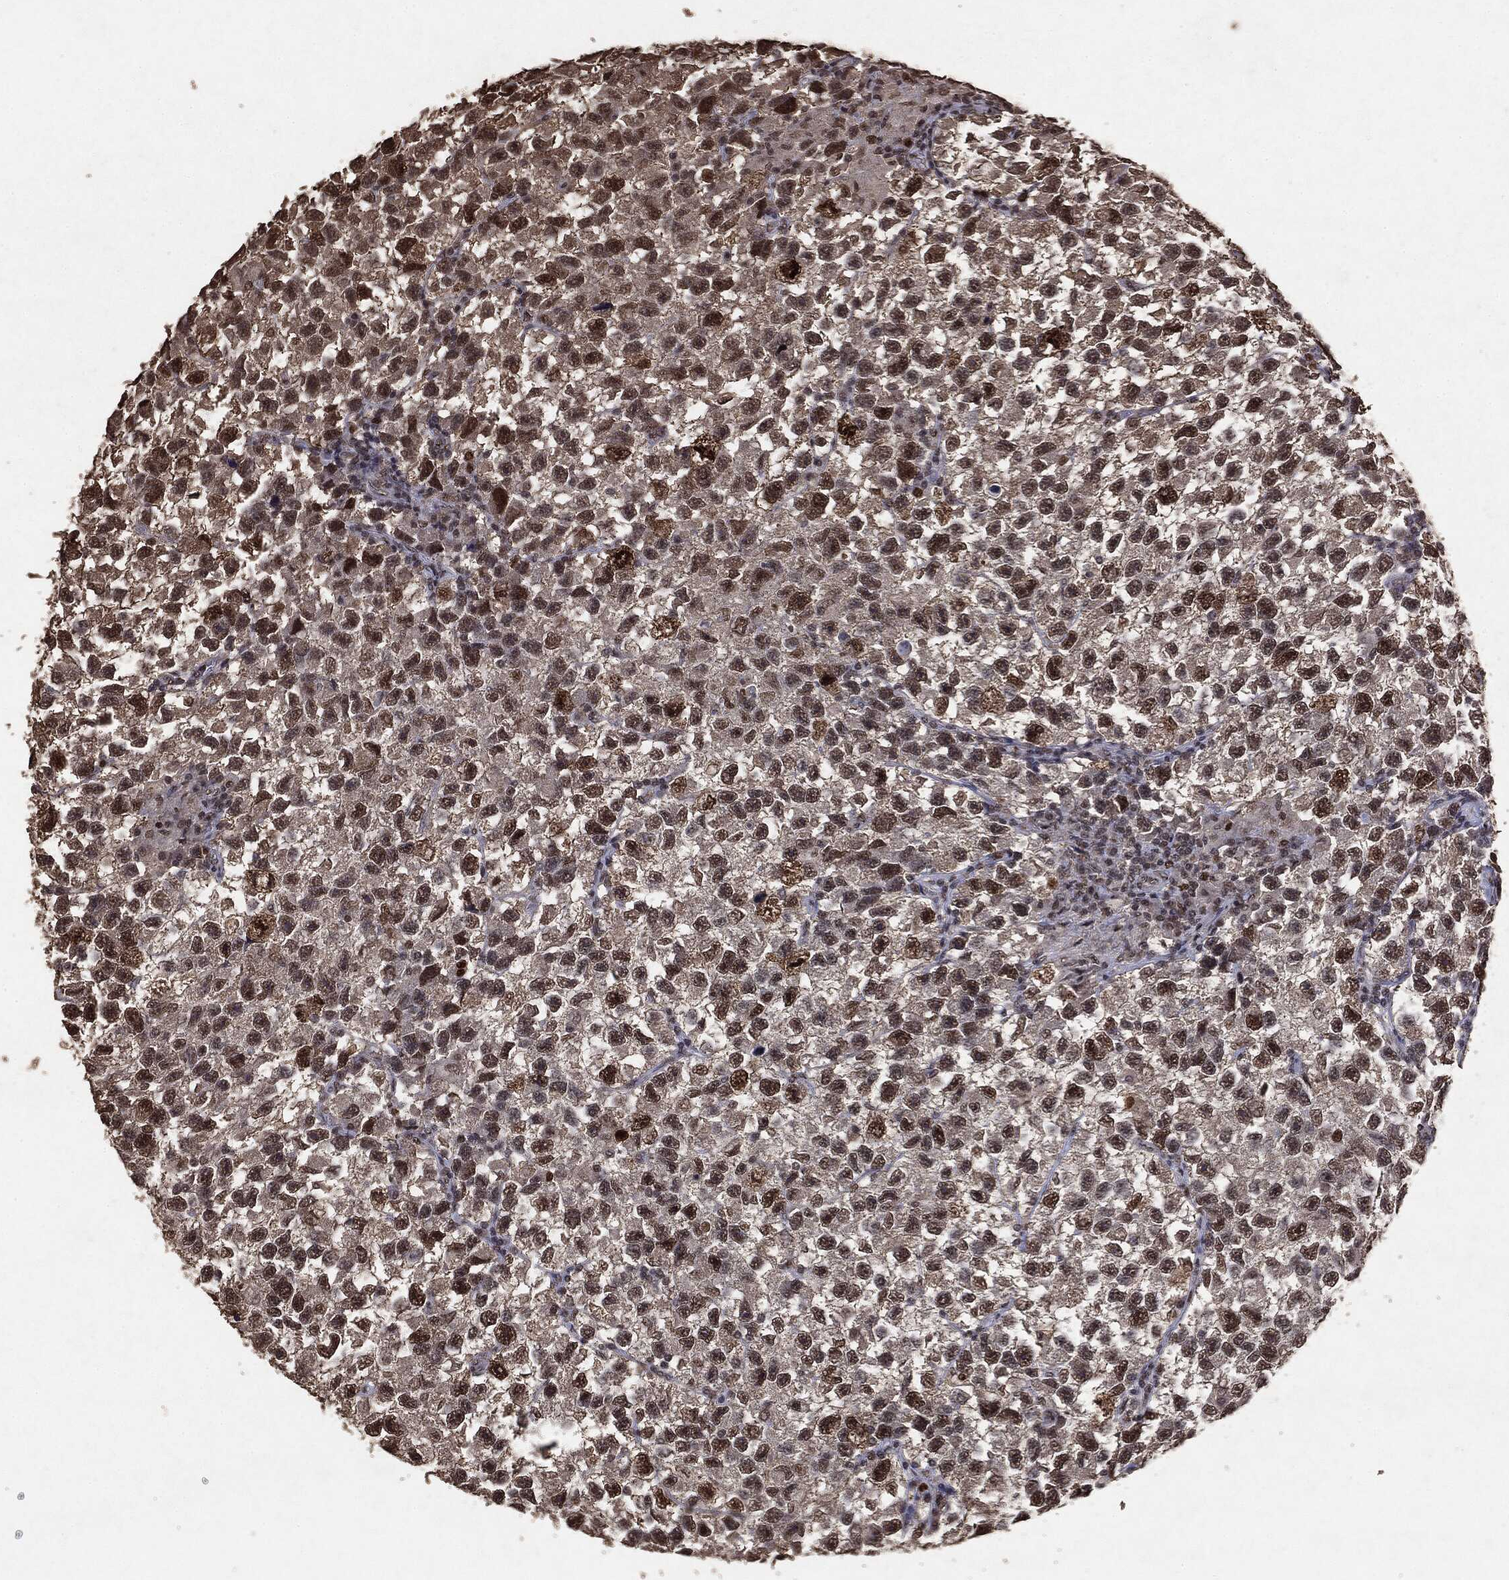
{"staining": {"intensity": "moderate", "quantity": ">75%", "location": "nuclear"}, "tissue": "testis cancer", "cell_type": "Tumor cells", "image_type": "cancer", "snomed": [{"axis": "morphology", "description": "Seminoma, NOS"}, {"axis": "topography", "description": "Testis"}], "caption": "IHC histopathology image of human testis cancer stained for a protein (brown), which reveals medium levels of moderate nuclear expression in about >75% of tumor cells.", "gene": "RAD18", "patient": {"sex": "male", "age": 26}}